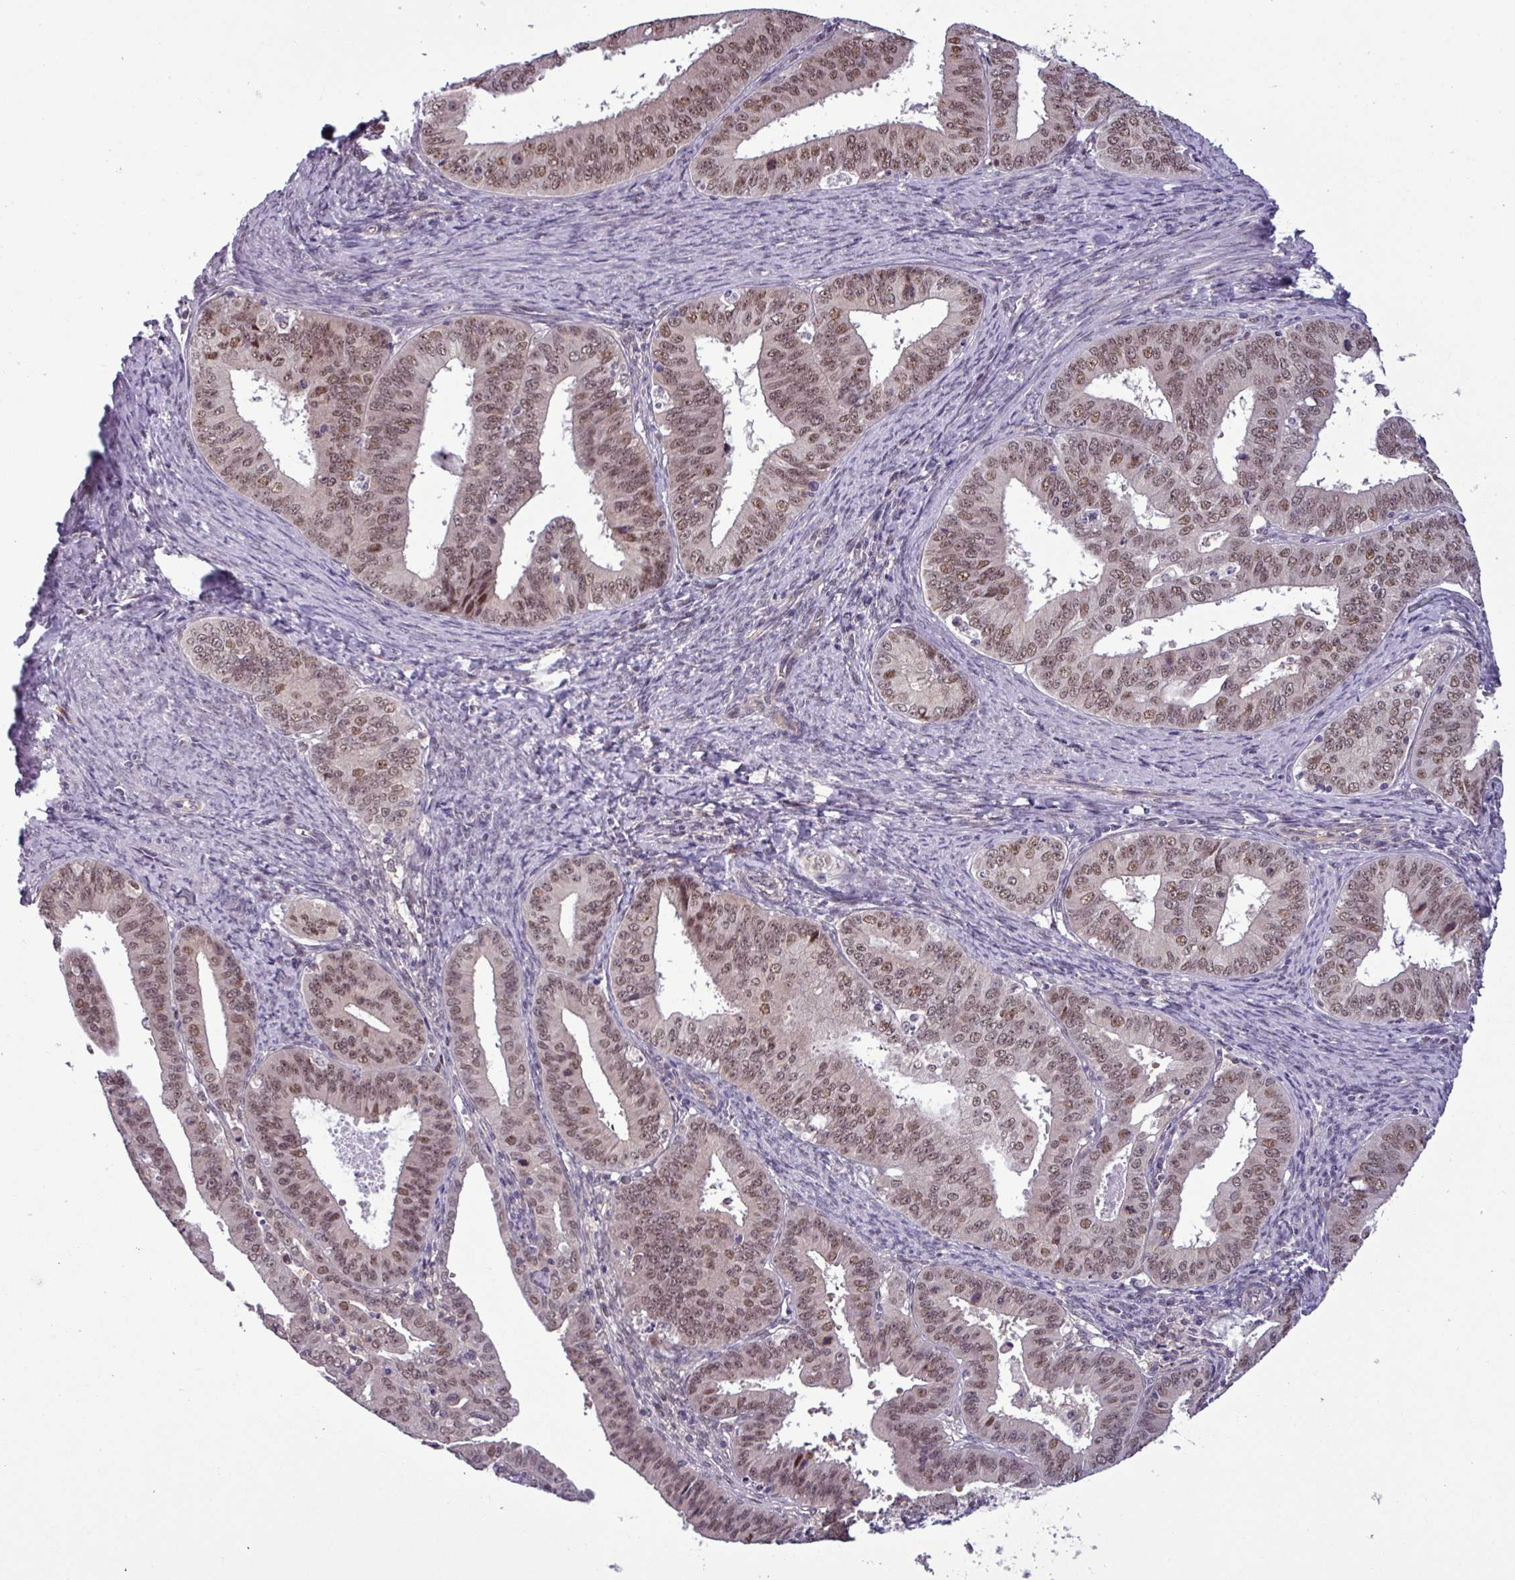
{"staining": {"intensity": "moderate", "quantity": ">75%", "location": "nuclear"}, "tissue": "endometrial cancer", "cell_type": "Tumor cells", "image_type": "cancer", "snomed": [{"axis": "morphology", "description": "Adenocarcinoma, NOS"}, {"axis": "topography", "description": "Endometrium"}], "caption": "Protein staining reveals moderate nuclear positivity in approximately >75% of tumor cells in endometrial adenocarcinoma.", "gene": "NPFFR1", "patient": {"sex": "female", "age": 73}}